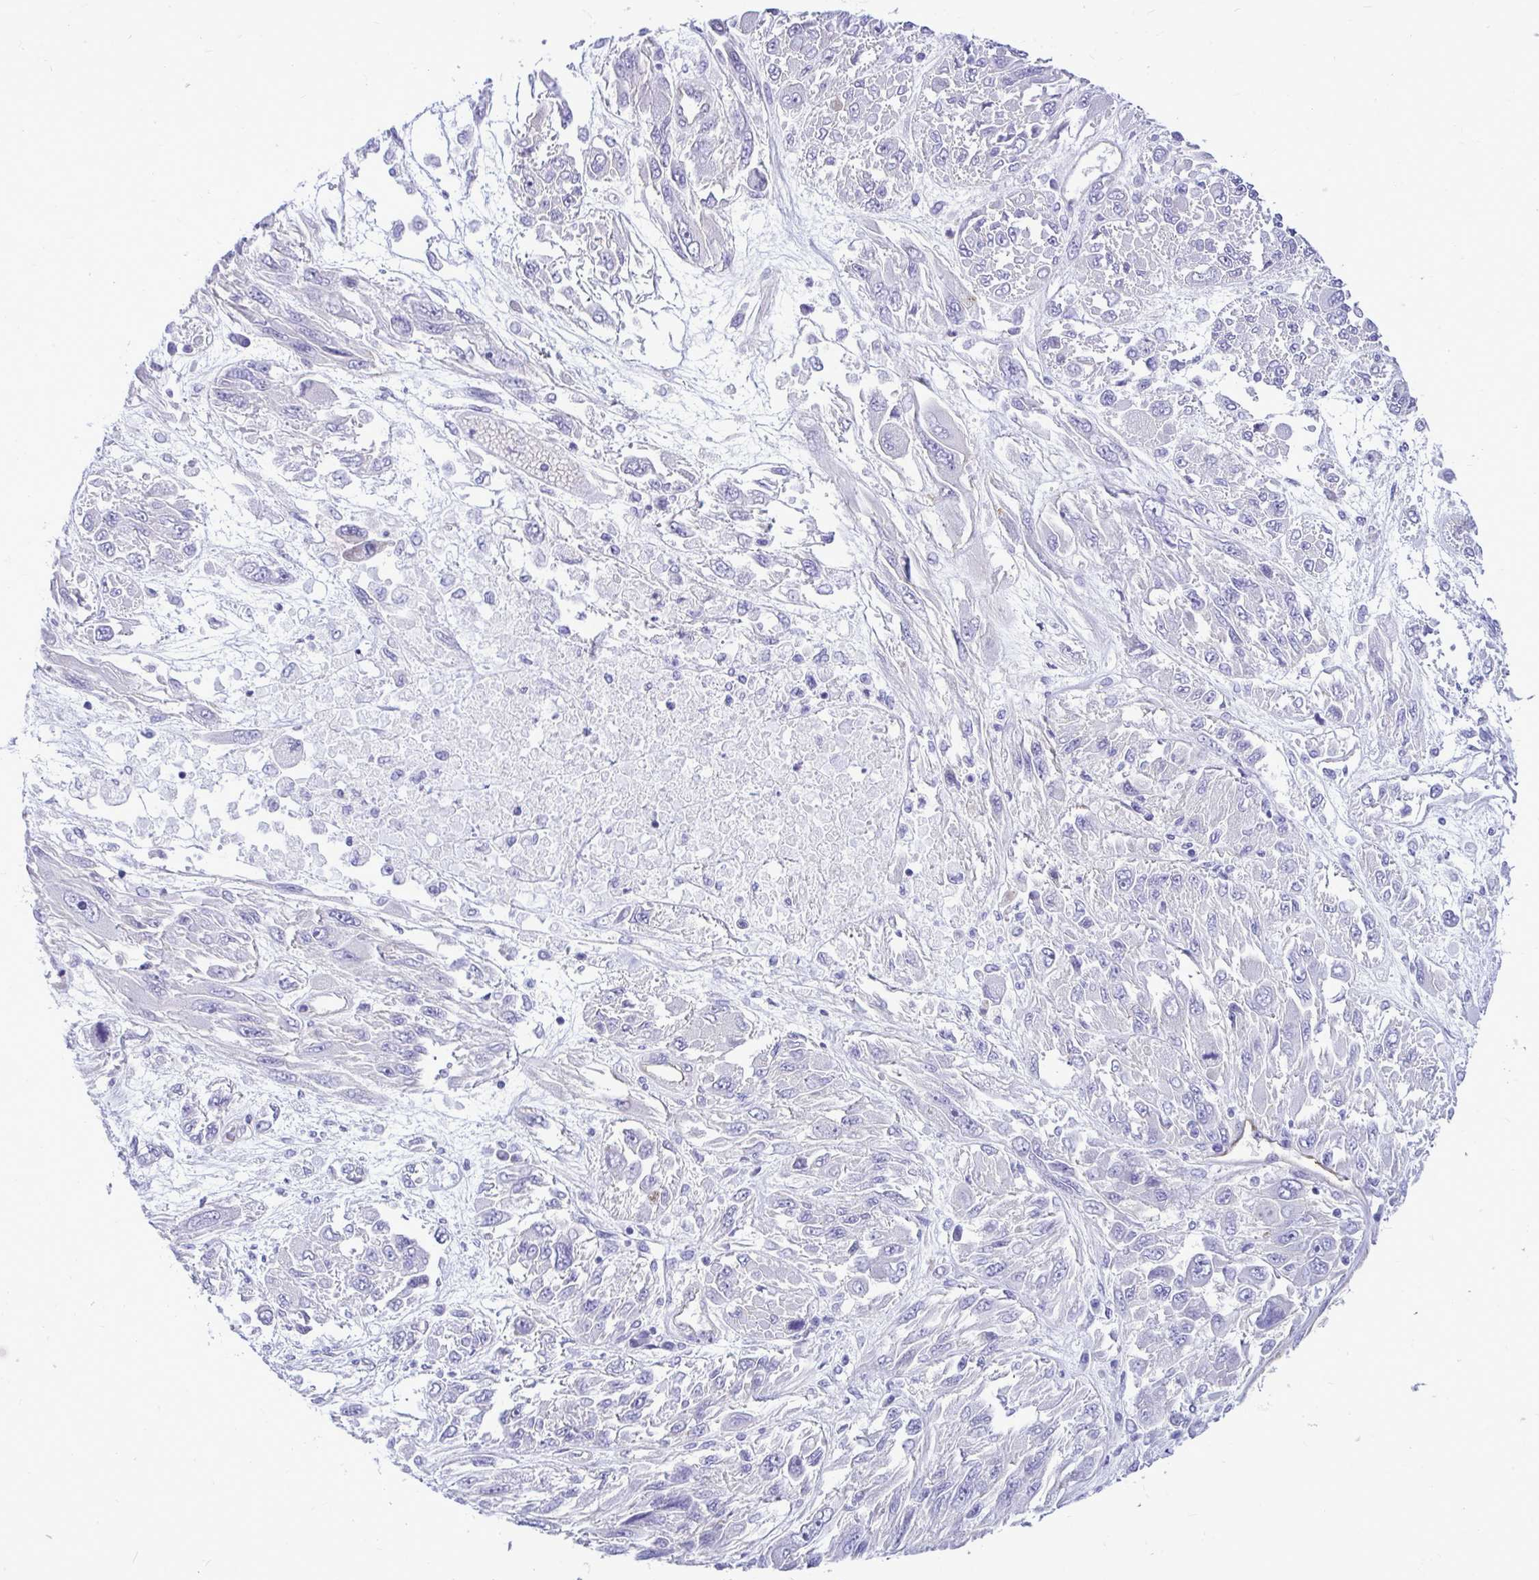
{"staining": {"intensity": "negative", "quantity": "none", "location": "none"}, "tissue": "melanoma", "cell_type": "Tumor cells", "image_type": "cancer", "snomed": [{"axis": "morphology", "description": "Malignant melanoma, NOS"}, {"axis": "topography", "description": "Skin"}], "caption": "There is no significant positivity in tumor cells of melanoma.", "gene": "ABCG2", "patient": {"sex": "female", "age": 91}}